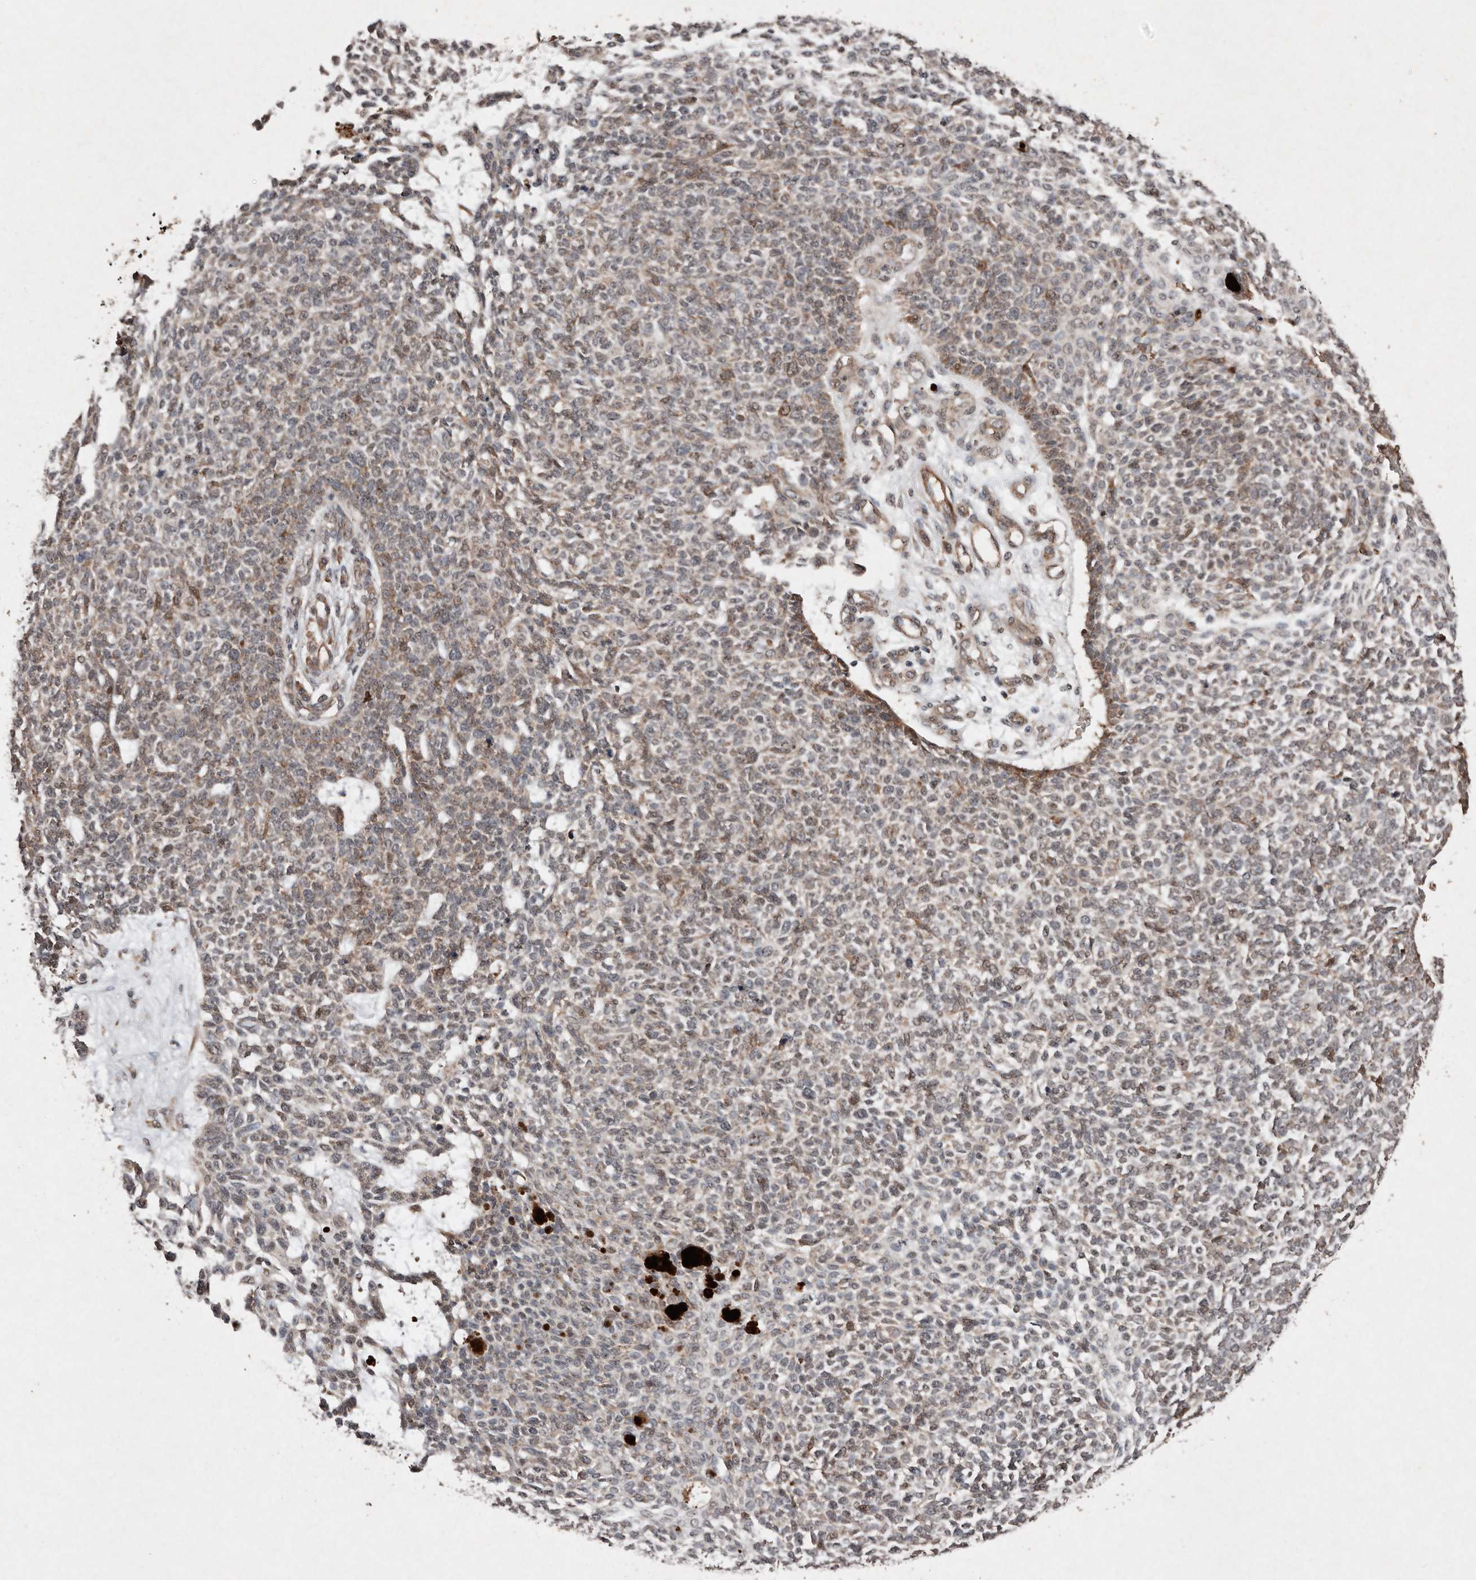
{"staining": {"intensity": "weak", "quantity": "25%-75%", "location": "cytoplasmic/membranous"}, "tissue": "skin cancer", "cell_type": "Tumor cells", "image_type": "cancer", "snomed": [{"axis": "morphology", "description": "Basal cell carcinoma"}, {"axis": "topography", "description": "Skin"}], "caption": "Protein analysis of skin cancer (basal cell carcinoma) tissue exhibits weak cytoplasmic/membranous expression in approximately 25%-75% of tumor cells. The protein of interest is stained brown, and the nuclei are stained in blue (DAB IHC with brightfield microscopy, high magnification).", "gene": "DIP2C", "patient": {"sex": "female", "age": 84}}